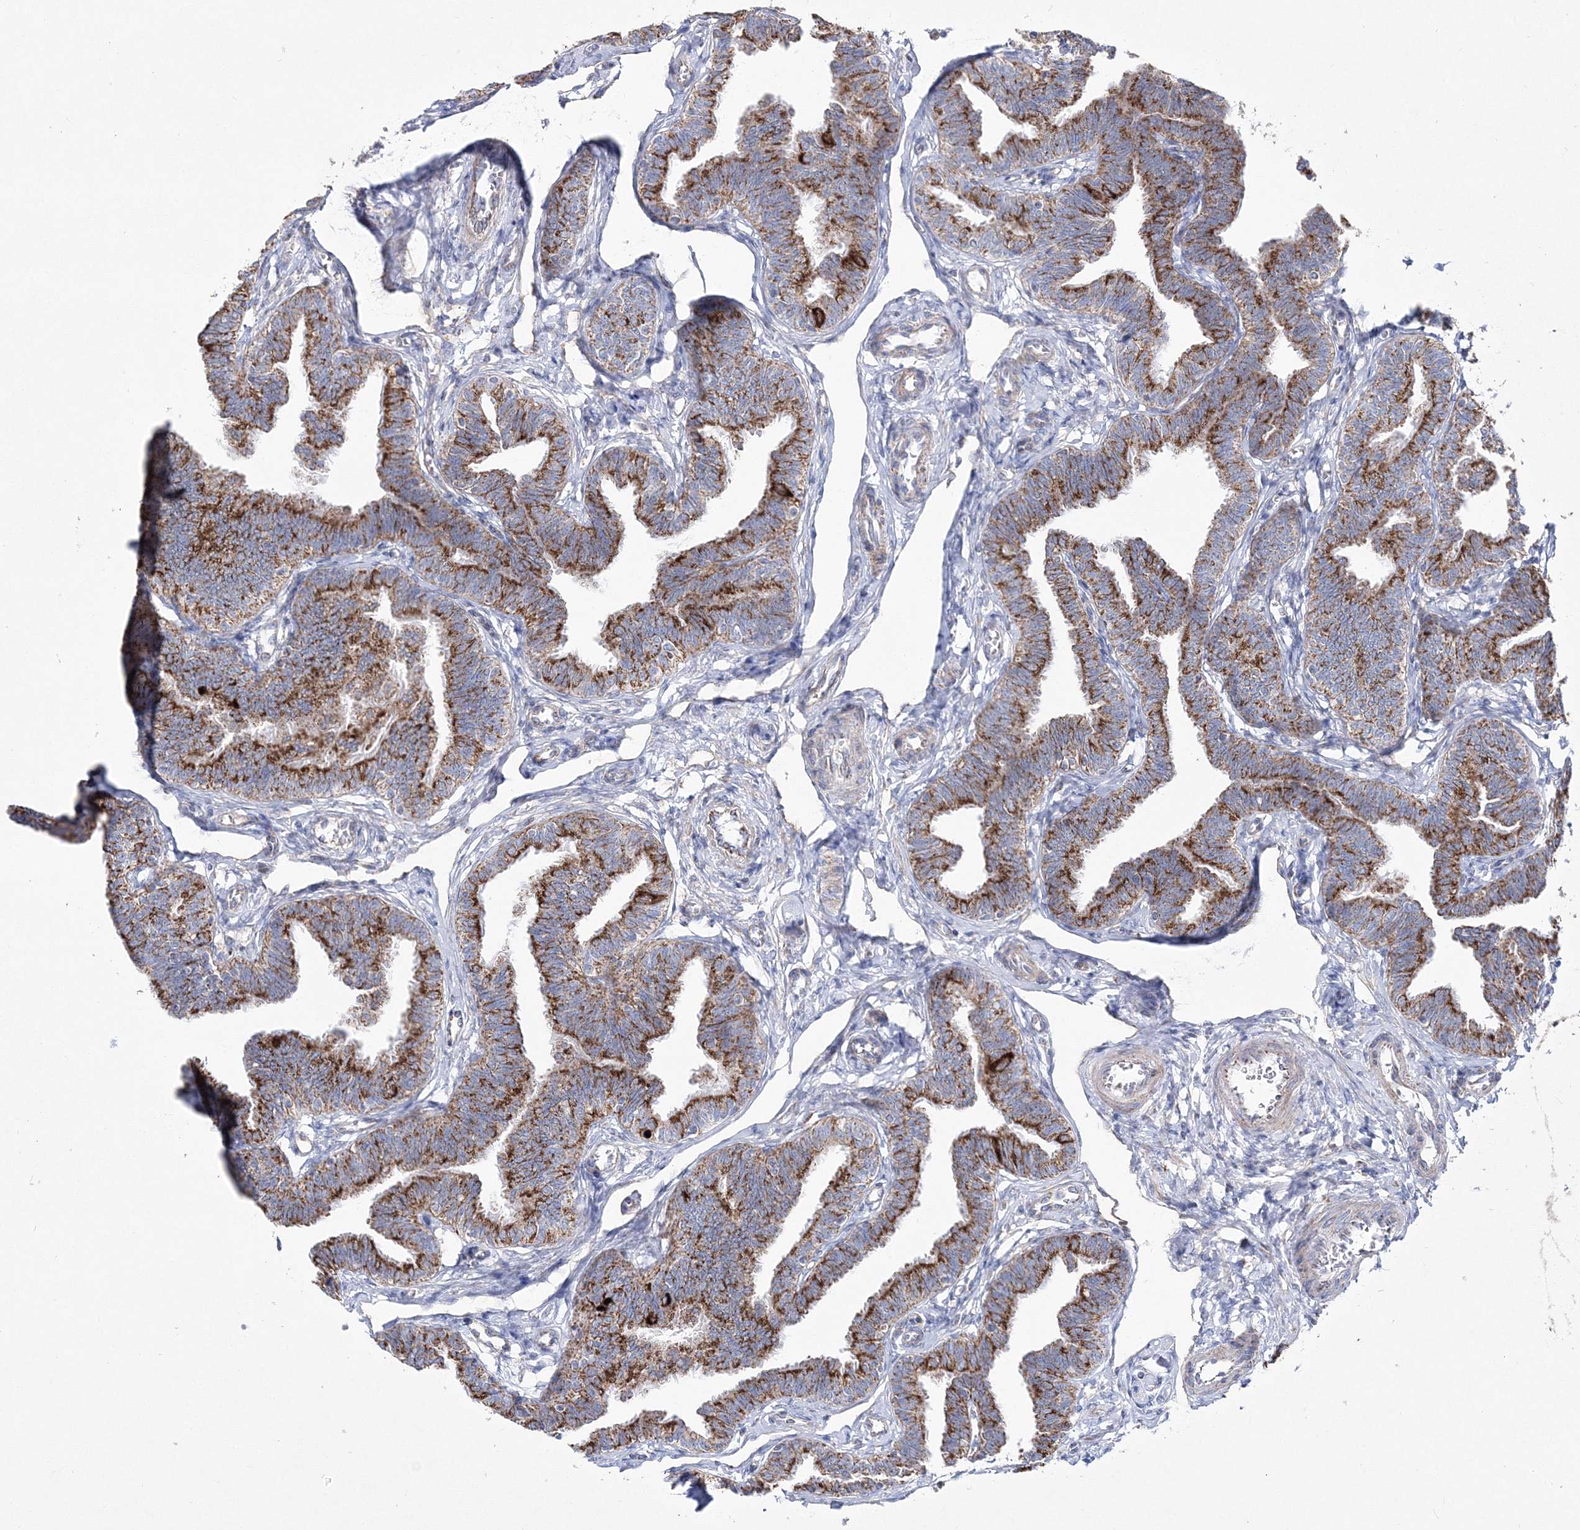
{"staining": {"intensity": "strong", "quantity": ">75%", "location": "cytoplasmic/membranous"}, "tissue": "fallopian tube", "cell_type": "Glandular cells", "image_type": "normal", "snomed": [{"axis": "morphology", "description": "Normal tissue, NOS"}, {"axis": "topography", "description": "Fallopian tube"}, {"axis": "topography", "description": "Ovary"}], "caption": "IHC staining of unremarkable fallopian tube, which reveals high levels of strong cytoplasmic/membranous expression in about >75% of glandular cells indicating strong cytoplasmic/membranous protein expression. The staining was performed using DAB (brown) for protein detection and nuclei were counterstained in hematoxylin (blue).", "gene": "HIBCH", "patient": {"sex": "female", "age": 23}}